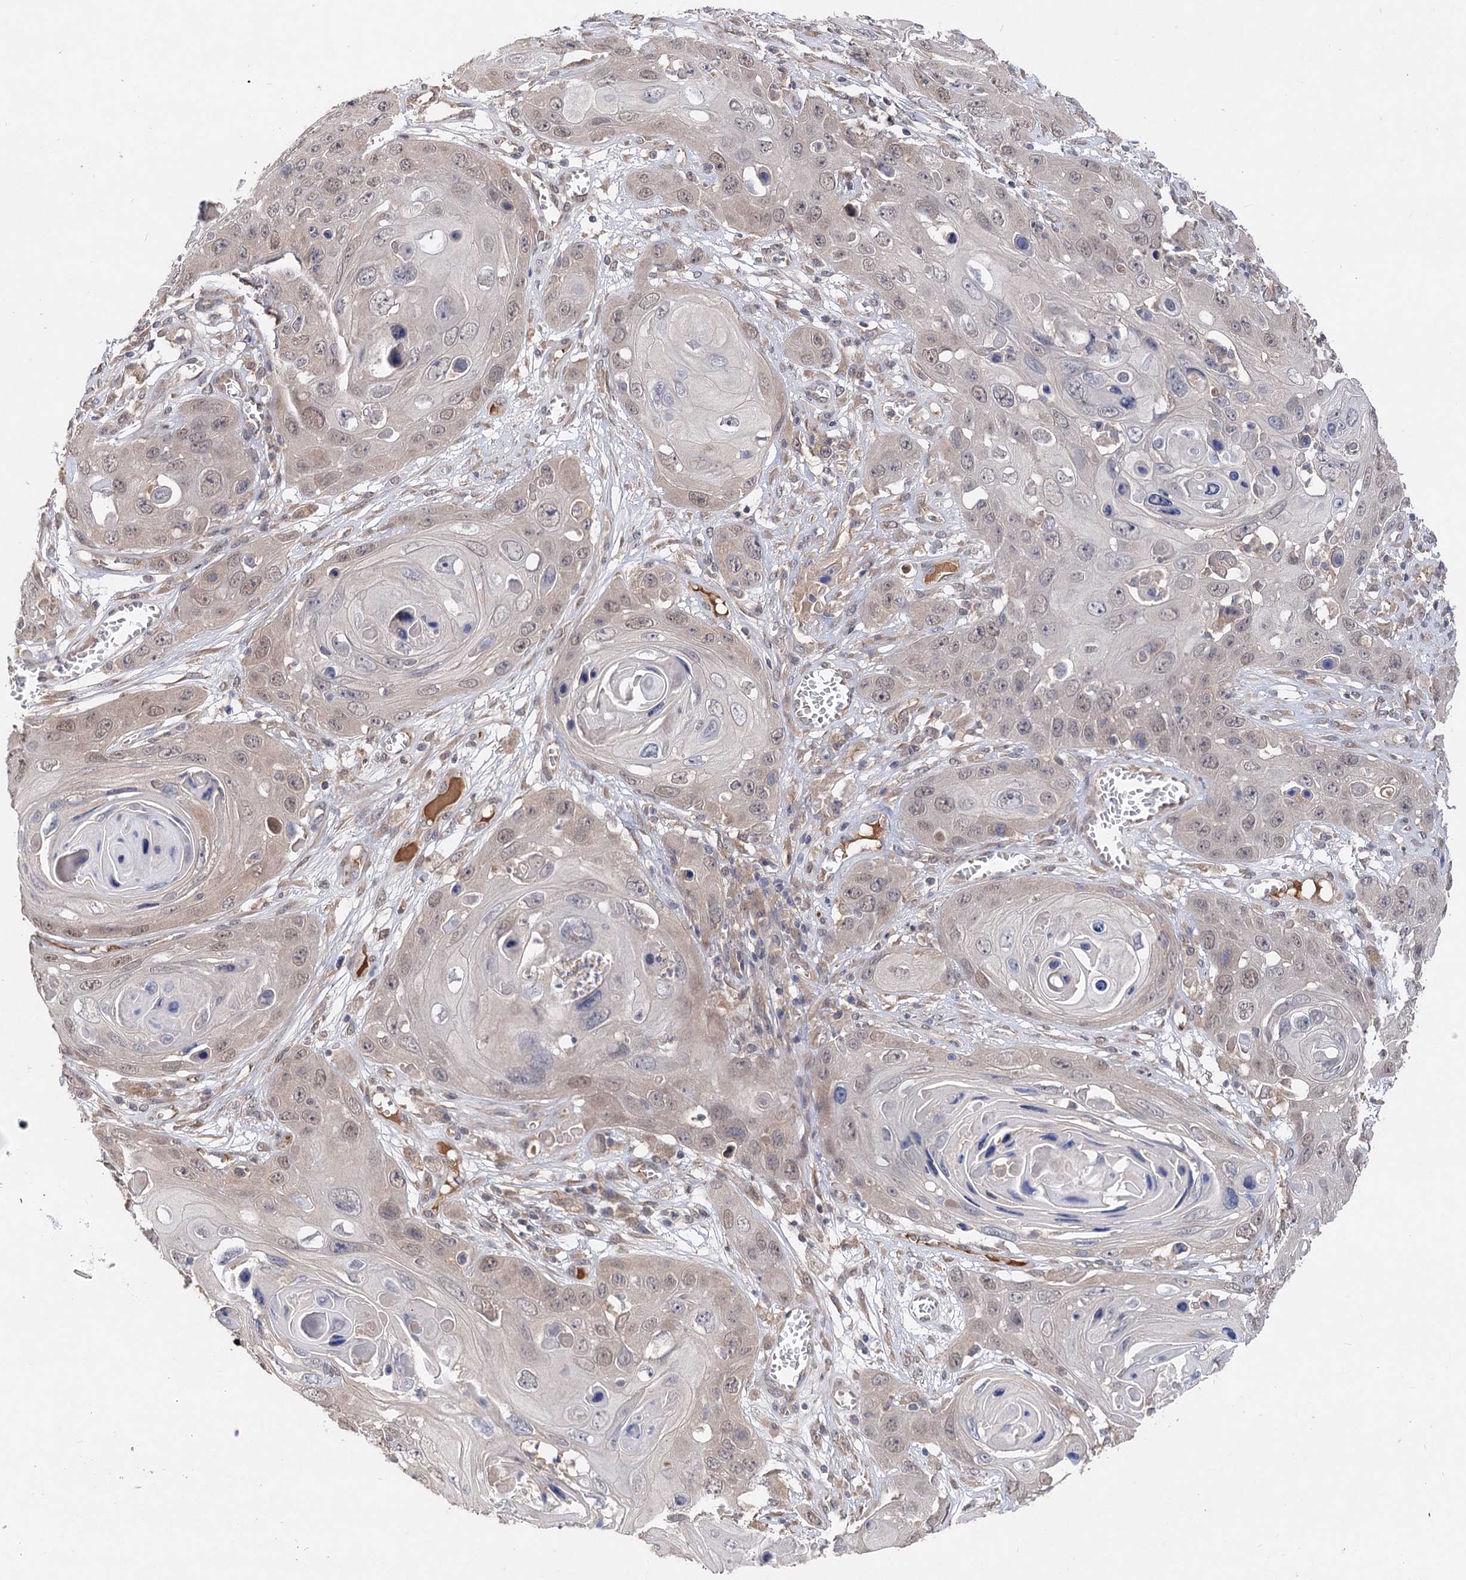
{"staining": {"intensity": "weak", "quantity": ">75%", "location": "nuclear"}, "tissue": "skin cancer", "cell_type": "Tumor cells", "image_type": "cancer", "snomed": [{"axis": "morphology", "description": "Squamous cell carcinoma, NOS"}, {"axis": "topography", "description": "Skin"}], "caption": "Immunohistochemistry staining of skin cancer, which reveals low levels of weak nuclear expression in approximately >75% of tumor cells indicating weak nuclear protein staining. The staining was performed using DAB (brown) for protein detection and nuclei were counterstained in hematoxylin (blue).", "gene": "NUDCD2", "patient": {"sex": "male", "age": 55}}